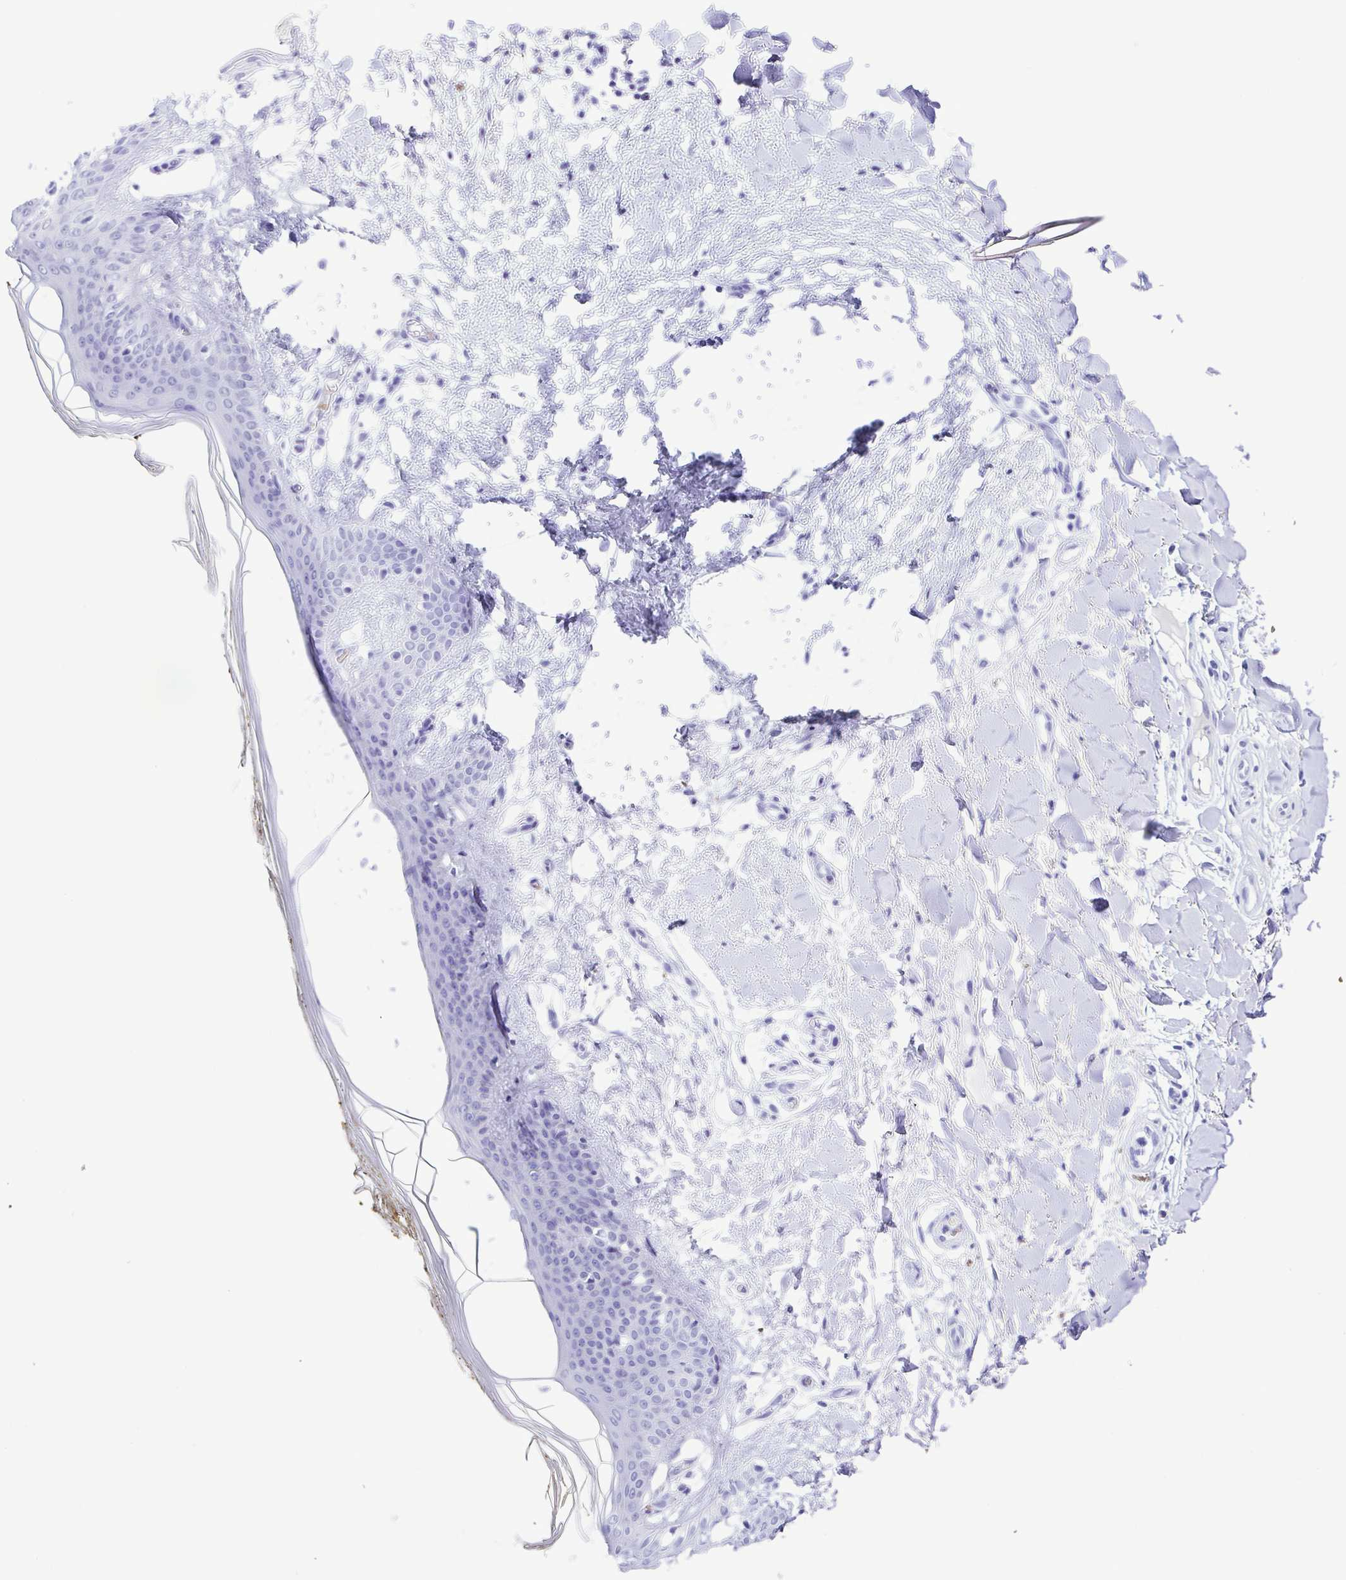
{"staining": {"intensity": "negative", "quantity": "none", "location": "none"}, "tissue": "skin", "cell_type": "Fibroblasts", "image_type": "normal", "snomed": [{"axis": "morphology", "description": "Normal tissue, NOS"}, {"axis": "topography", "description": "Skin"}], "caption": "Immunohistochemistry photomicrograph of normal skin: skin stained with DAB demonstrates no significant protein staining in fibroblasts.", "gene": "SYT1", "patient": {"sex": "female", "age": 34}}